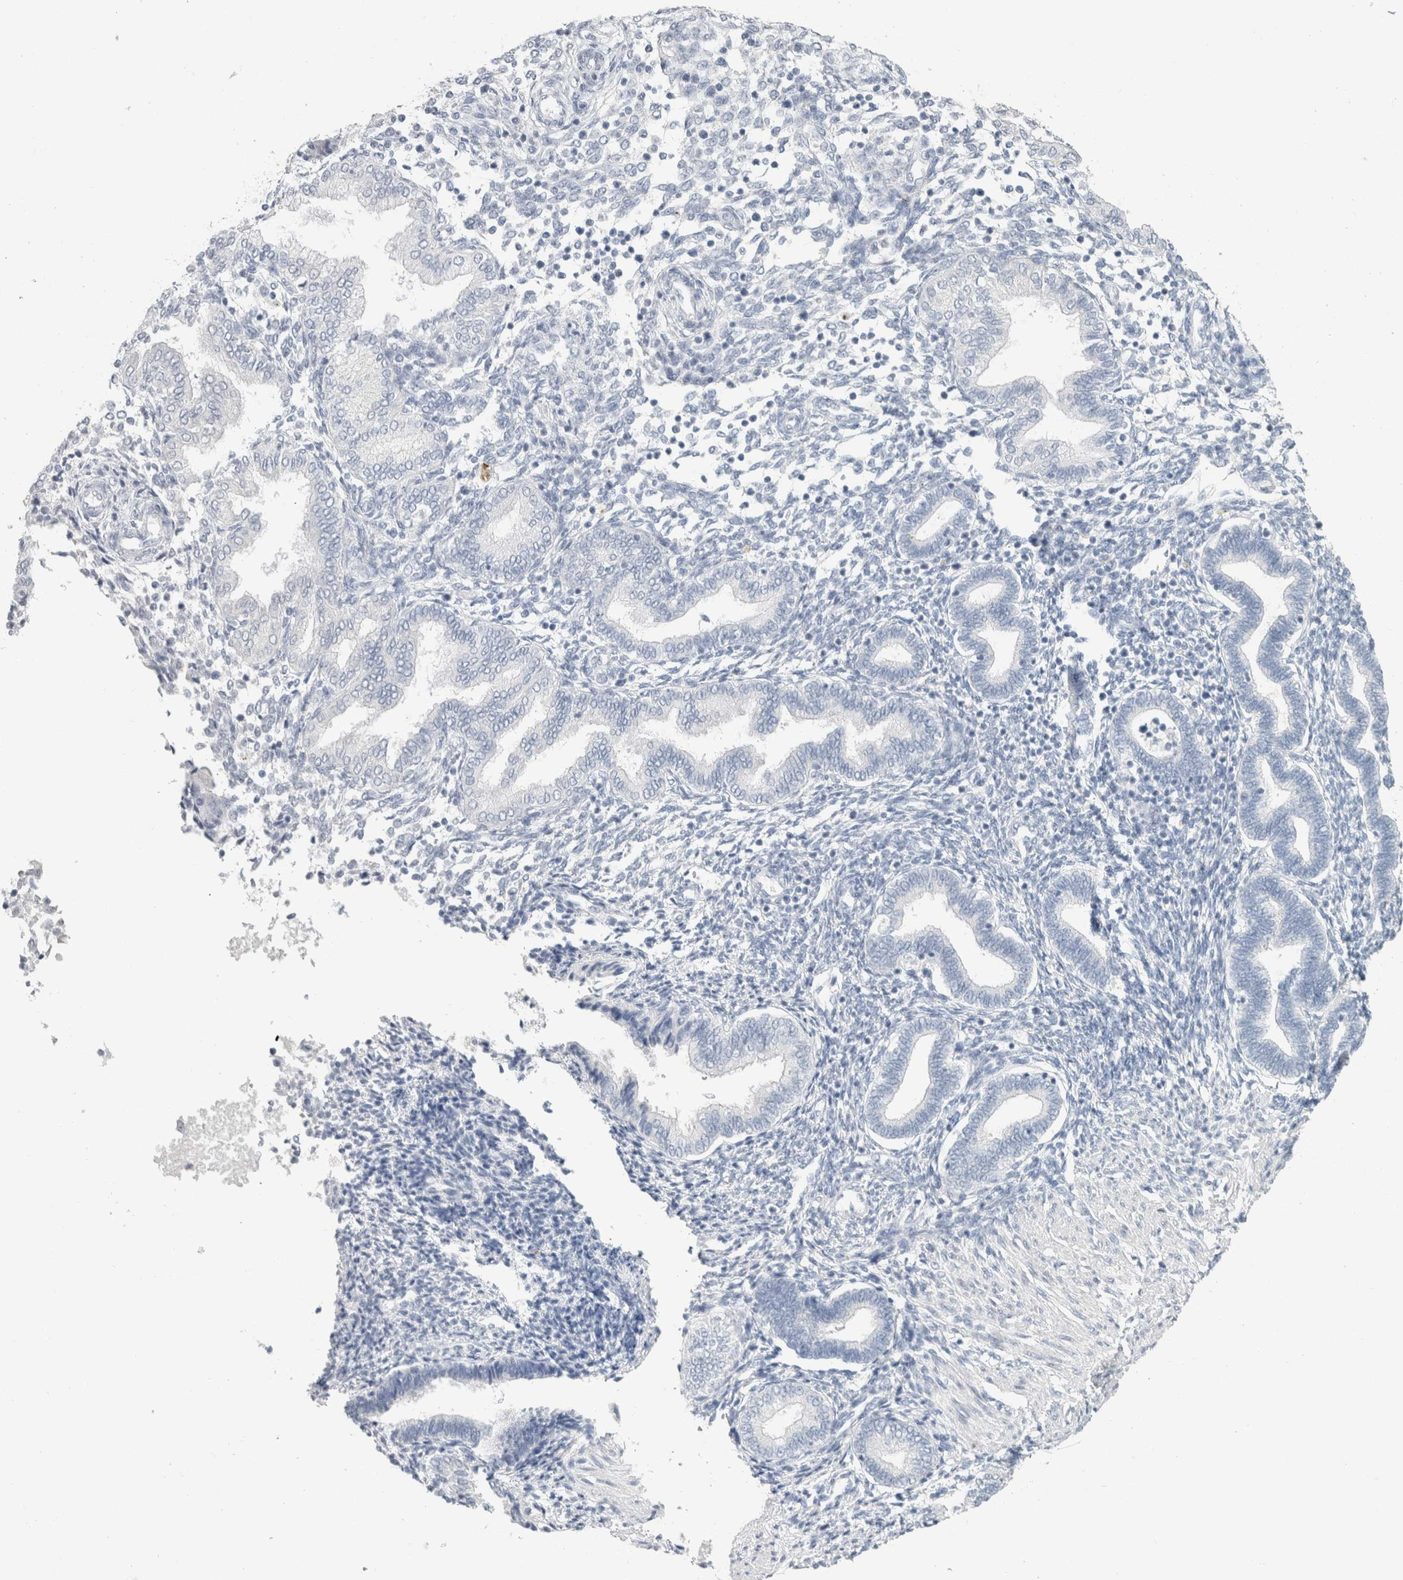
{"staining": {"intensity": "negative", "quantity": "none", "location": "none"}, "tissue": "endometrium", "cell_type": "Cells in endometrial stroma", "image_type": "normal", "snomed": [{"axis": "morphology", "description": "Normal tissue, NOS"}, {"axis": "topography", "description": "Endometrium"}], "caption": "This is an immunohistochemistry (IHC) image of normal human endometrium. There is no staining in cells in endometrial stroma.", "gene": "SLC6A1", "patient": {"sex": "female", "age": 53}}